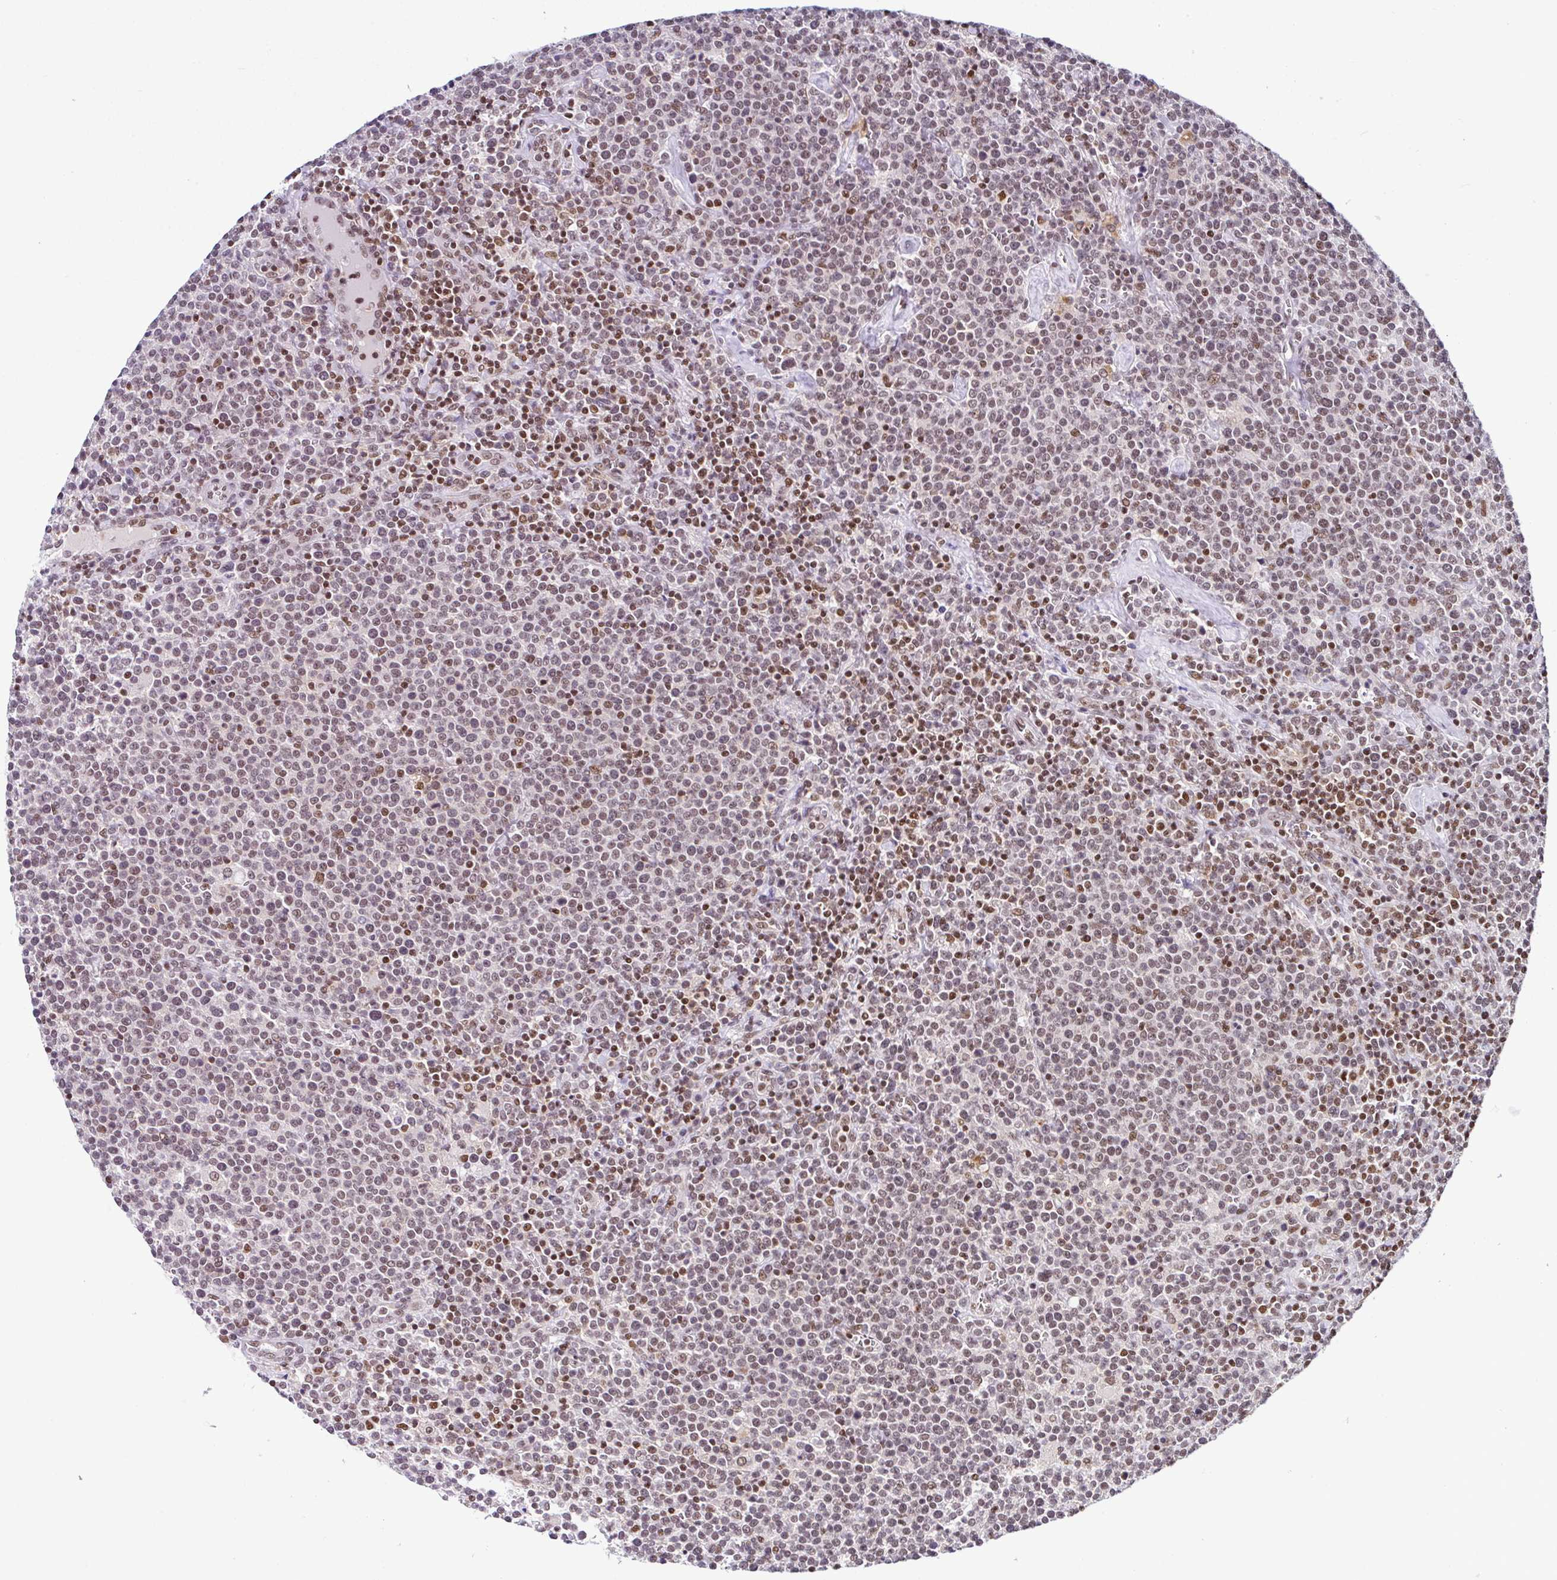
{"staining": {"intensity": "moderate", "quantity": "25%-75%", "location": "nuclear"}, "tissue": "lymphoma", "cell_type": "Tumor cells", "image_type": "cancer", "snomed": [{"axis": "morphology", "description": "Malignant lymphoma, non-Hodgkin's type, High grade"}, {"axis": "topography", "description": "Lymph node"}], "caption": "Immunohistochemical staining of human high-grade malignant lymphoma, non-Hodgkin's type shows medium levels of moderate nuclear protein expression in approximately 25%-75% of tumor cells.", "gene": "DR1", "patient": {"sex": "male", "age": 61}}